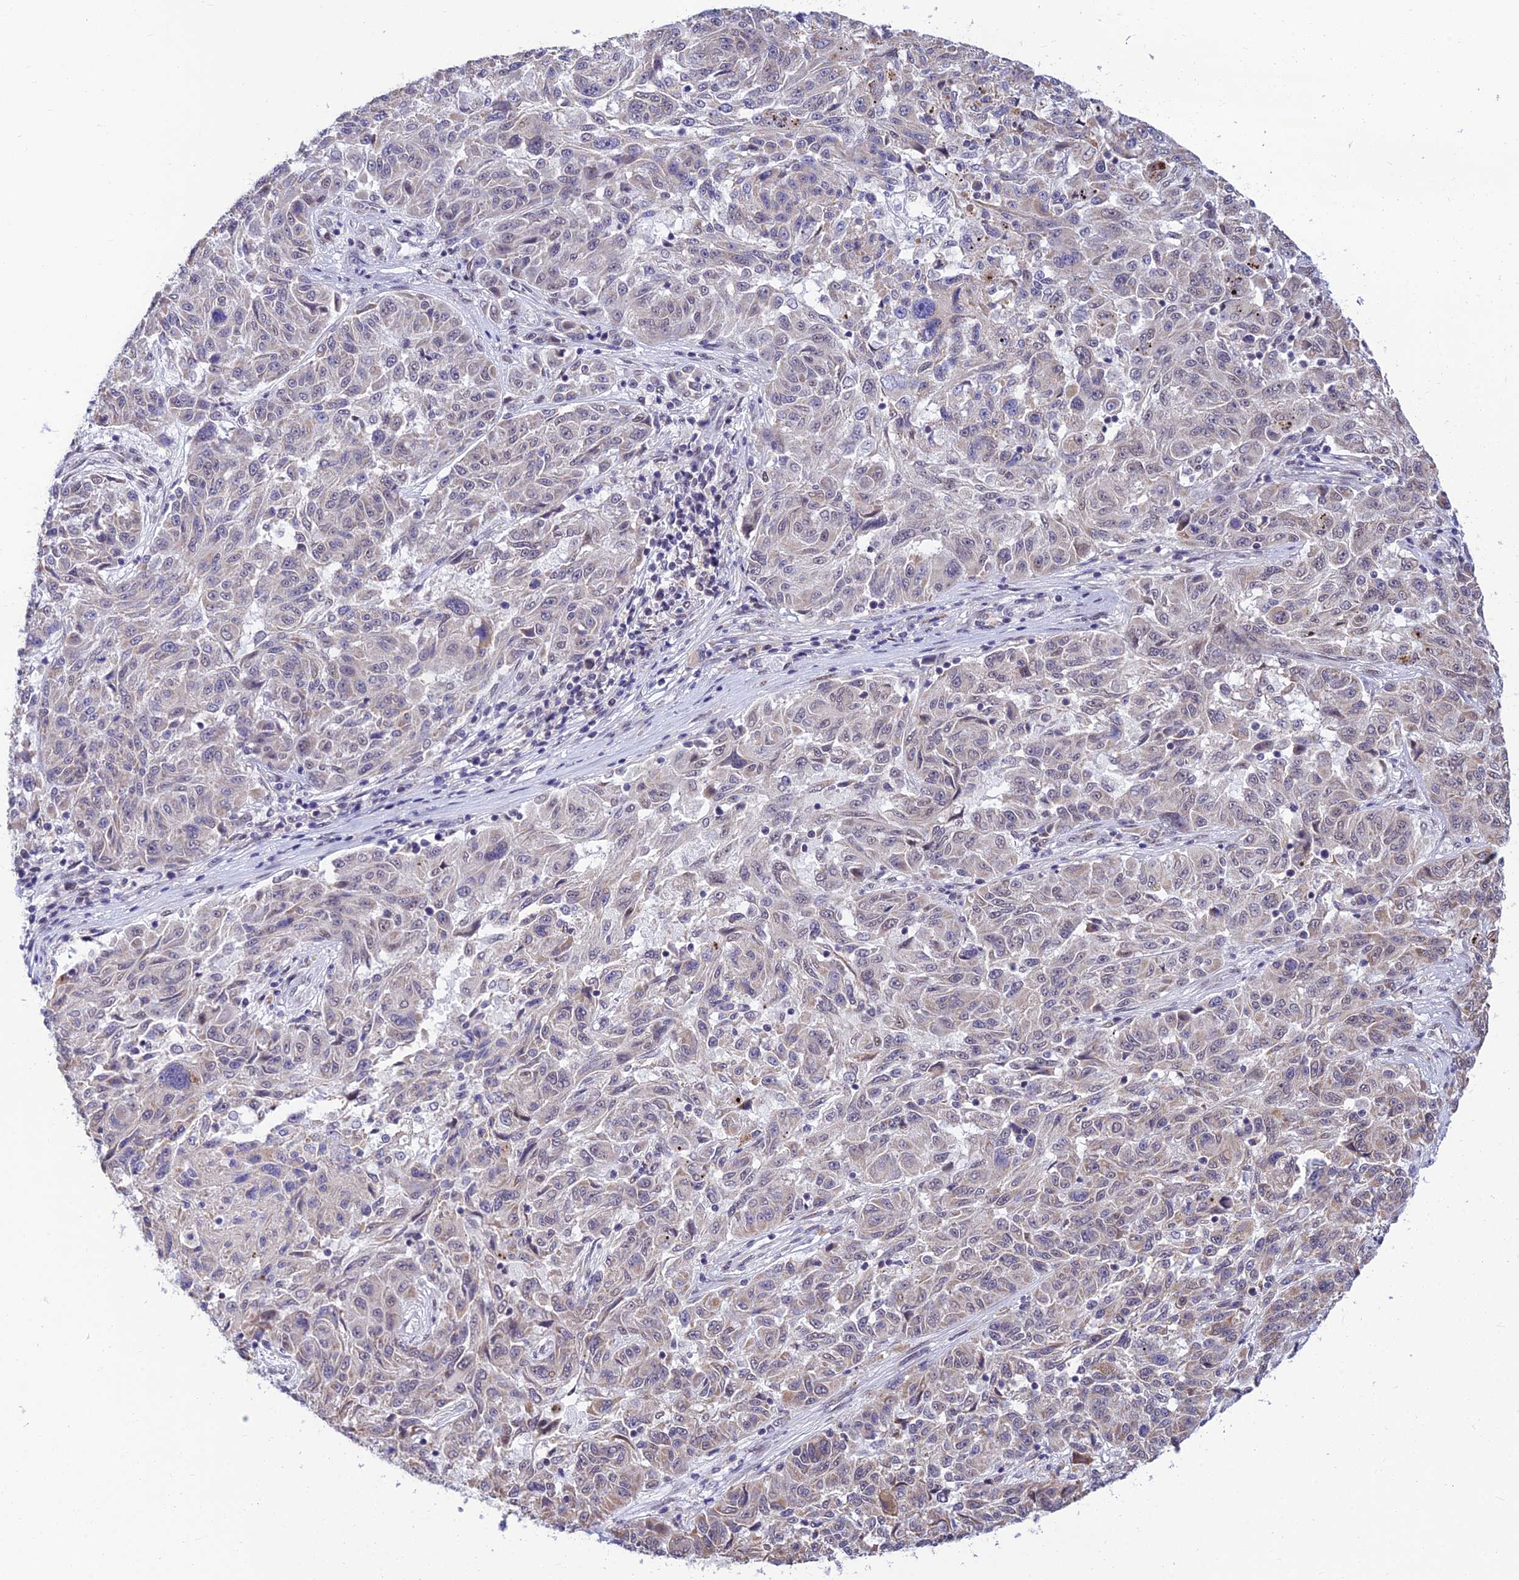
{"staining": {"intensity": "weak", "quantity": "<25%", "location": "cytoplasmic/membranous,nuclear"}, "tissue": "melanoma", "cell_type": "Tumor cells", "image_type": "cancer", "snomed": [{"axis": "morphology", "description": "Malignant melanoma, NOS"}, {"axis": "topography", "description": "Skin"}], "caption": "This is an immunohistochemistry histopathology image of melanoma. There is no staining in tumor cells.", "gene": "C2orf49", "patient": {"sex": "male", "age": 53}}